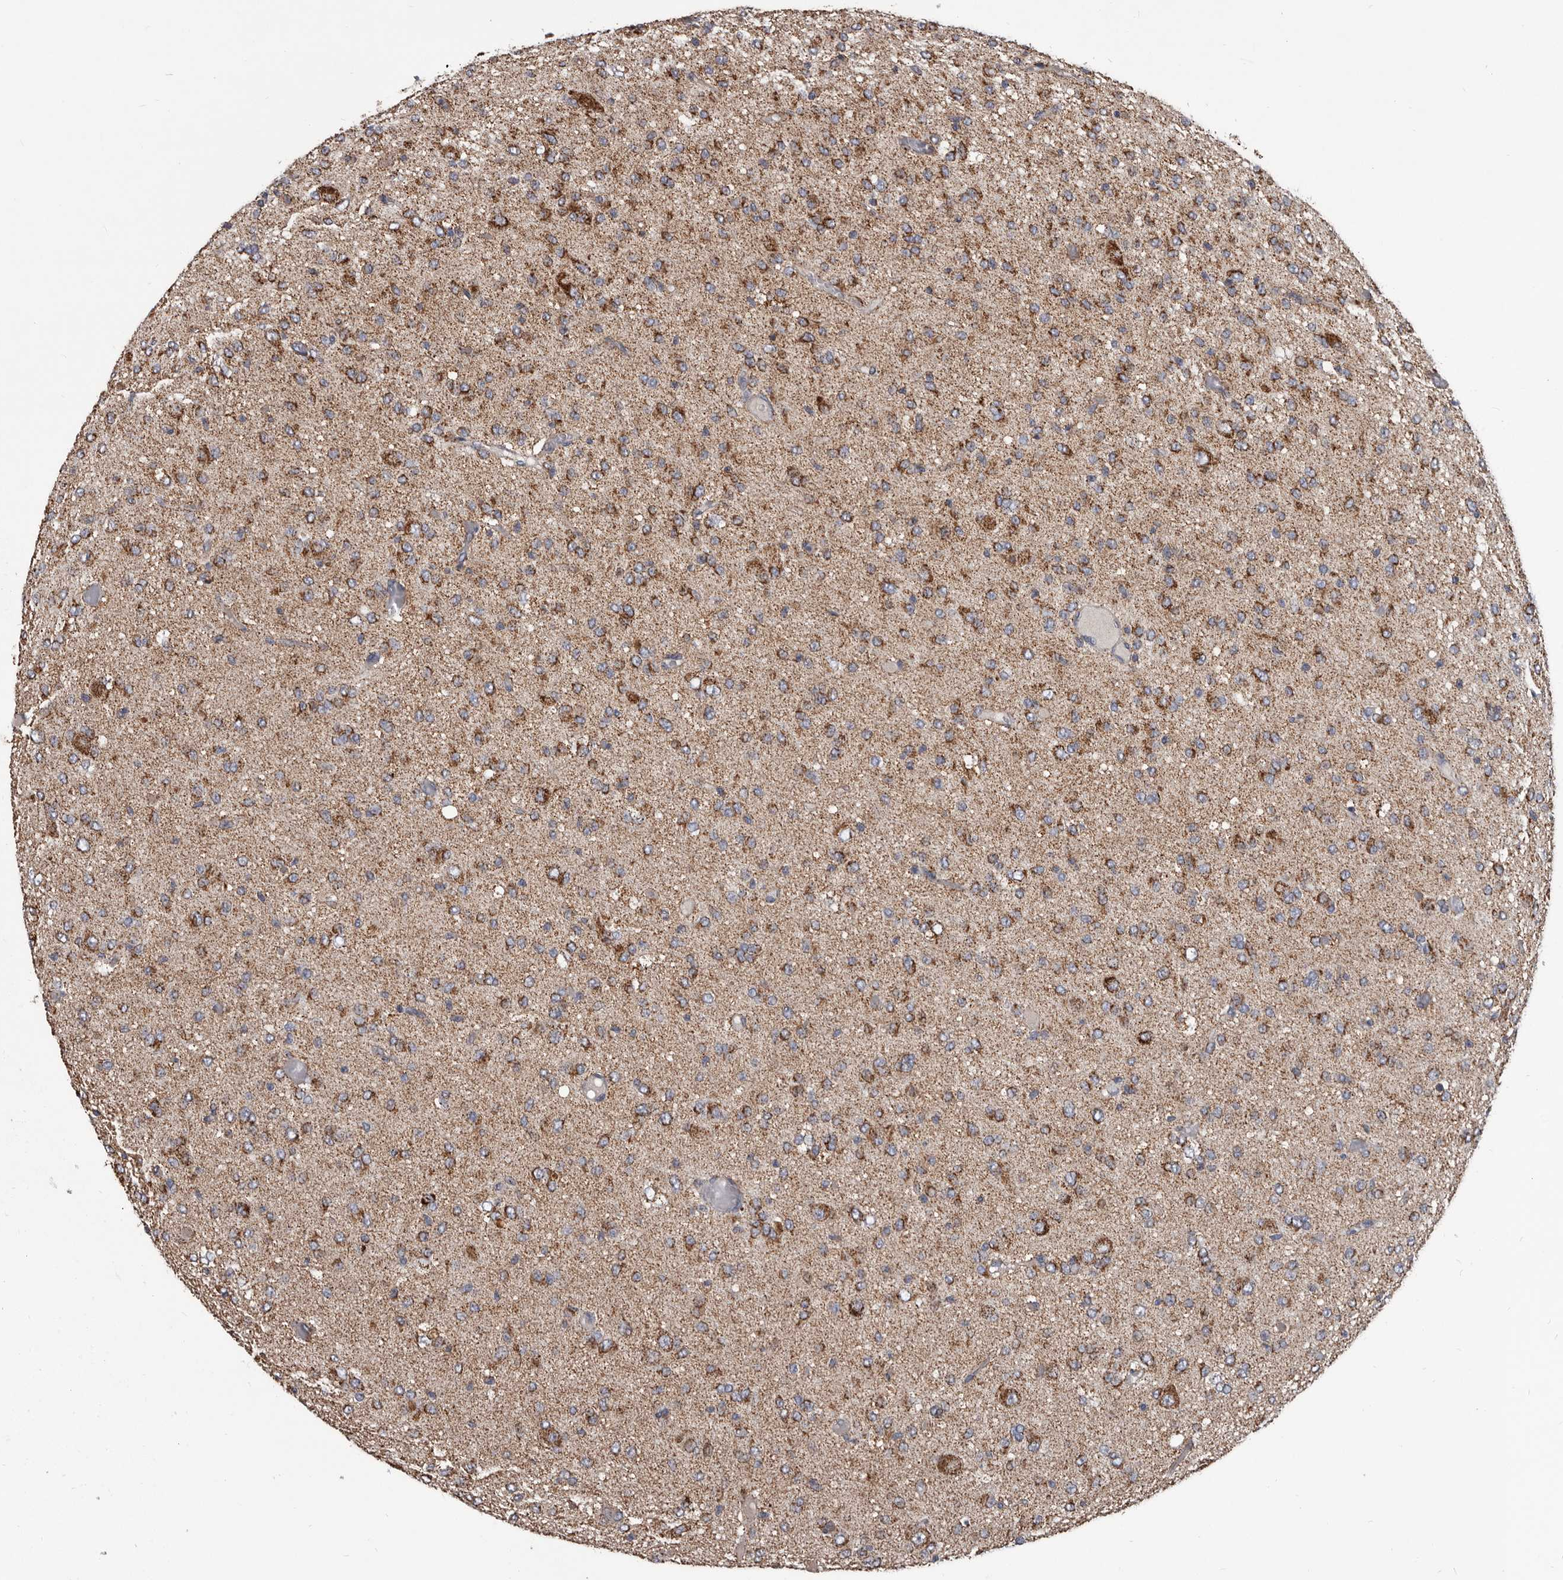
{"staining": {"intensity": "moderate", "quantity": ">75%", "location": "cytoplasmic/membranous"}, "tissue": "glioma", "cell_type": "Tumor cells", "image_type": "cancer", "snomed": [{"axis": "morphology", "description": "Glioma, malignant, High grade"}, {"axis": "topography", "description": "Brain"}], "caption": "DAB (3,3'-diaminobenzidine) immunohistochemical staining of glioma exhibits moderate cytoplasmic/membranous protein staining in about >75% of tumor cells.", "gene": "ALDH5A1", "patient": {"sex": "female", "age": 59}}